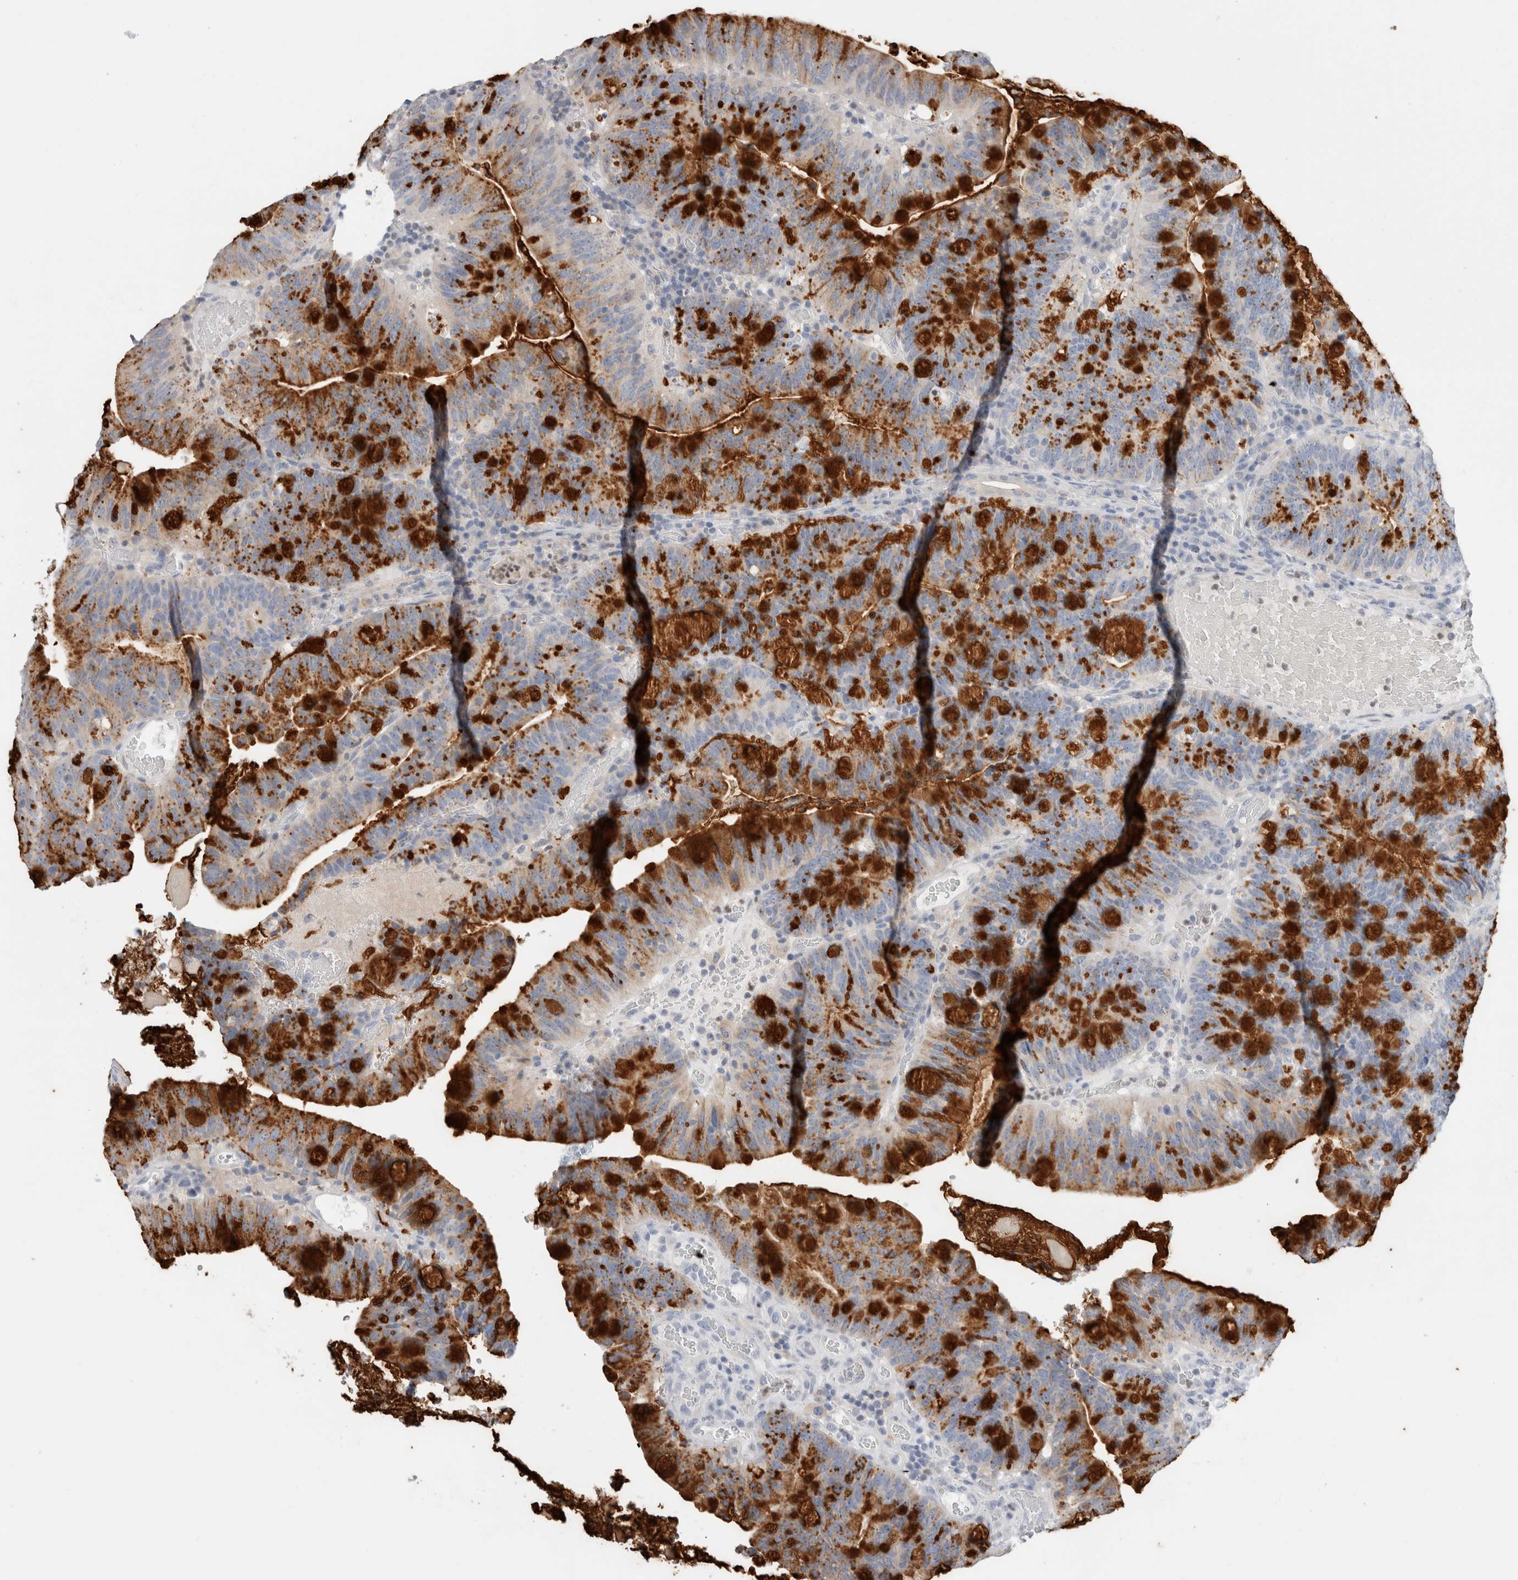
{"staining": {"intensity": "strong", "quantity": "25%-75%", "location": "cytoplasmic/membranous"}, "tissue": "colorectal cancer", "cell_type": "Tumor cells", "image_type": "cancer", "snomed": [{"axis": "morphology", "description": "Adenocarcinoma, NOS"}, {"axis": "topography", "description": "Colon"}], "caption": "A brown stain highlights strong cytoplasmic/membranous expression of a protein in adenocarcinoma (colorectal) tumor cells.", "gene": "ADAM30", "patient": {"sex": "female", "age": 66}}